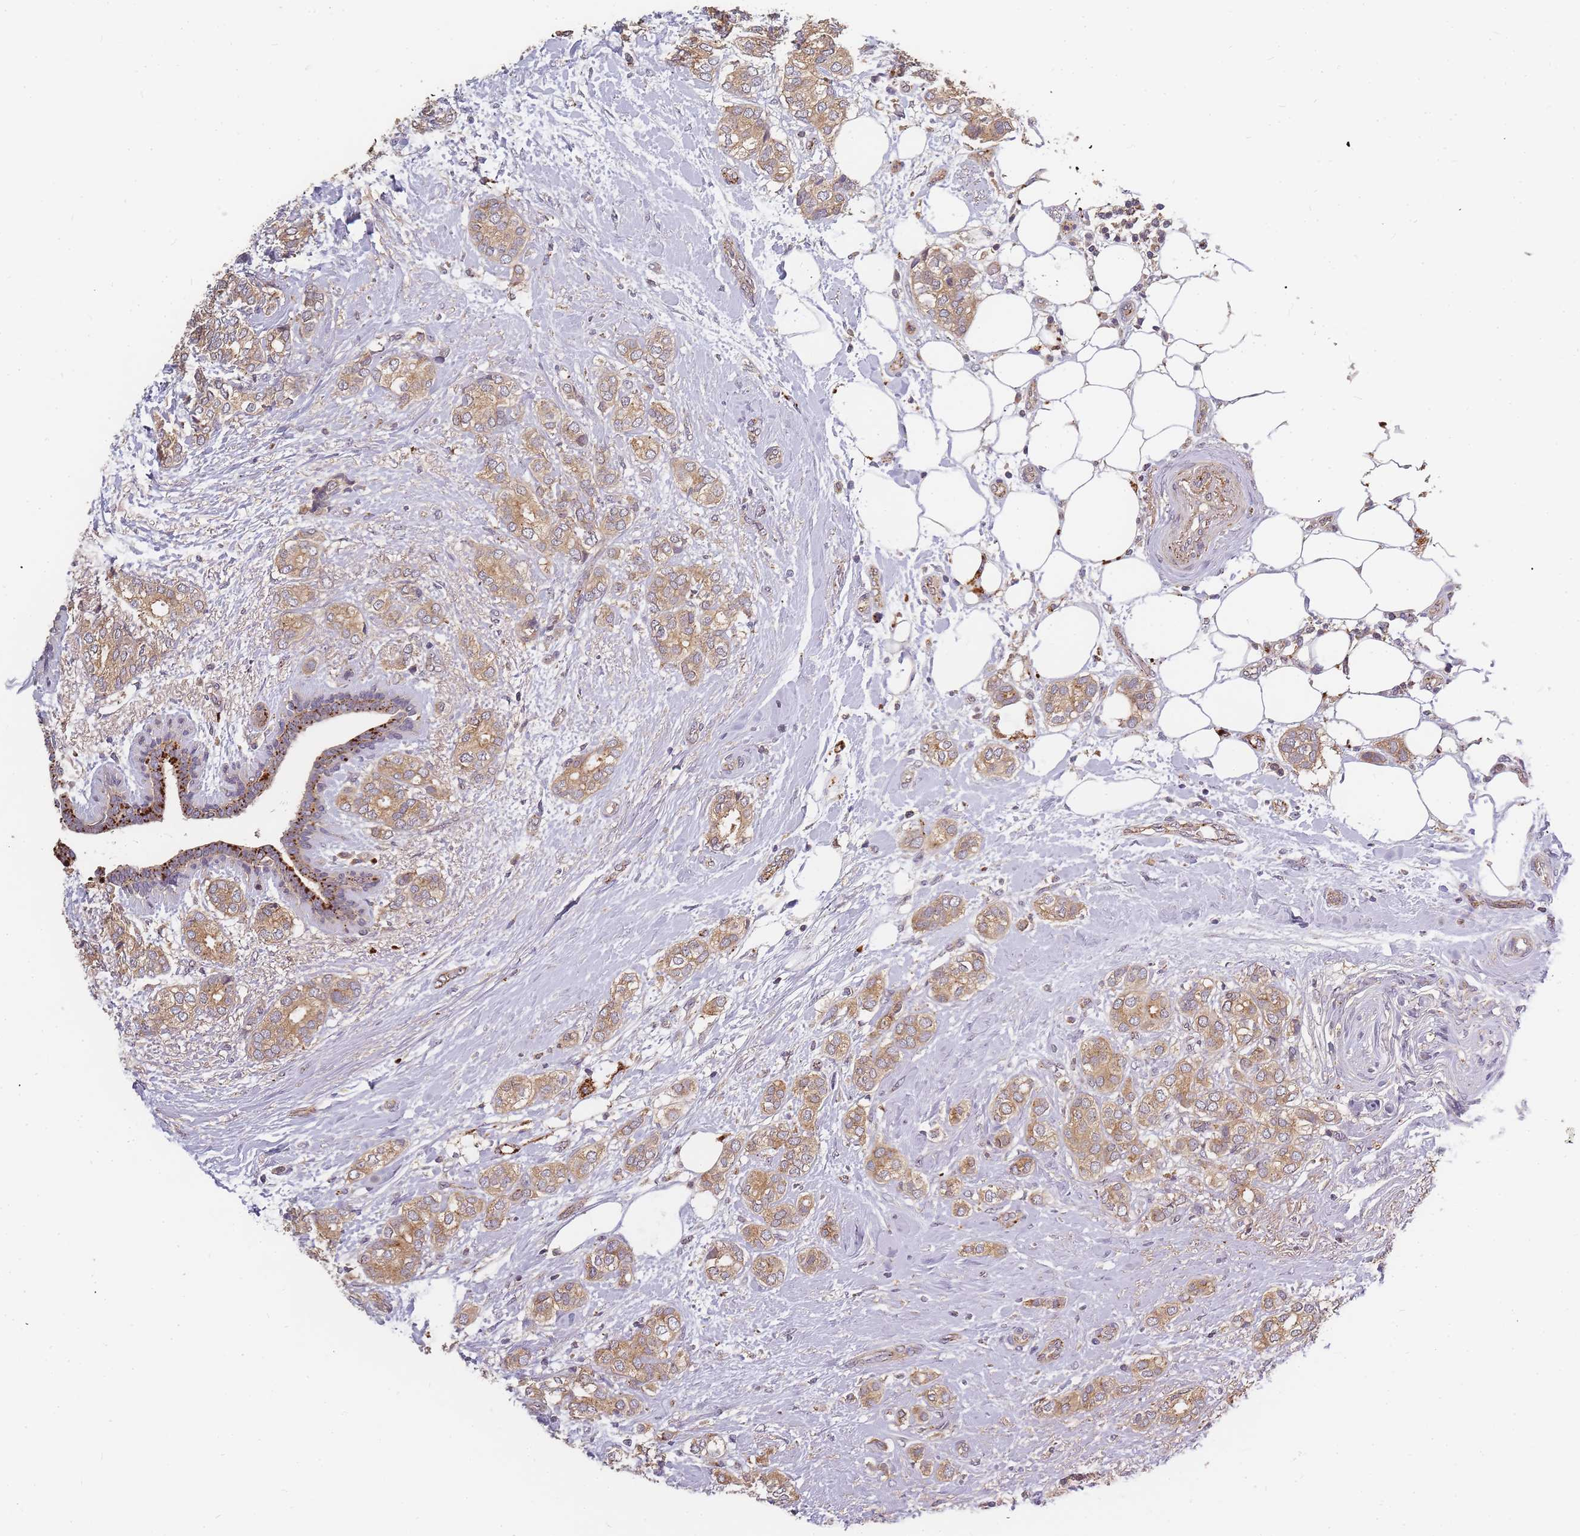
{"staining": {"intensity": "moderate", "quantity": ">75%", "location": "cytoplasmic/membranous"}, "tissue": "breast cancer", "cell_type": "Tumor cells", "image_type": "cancer", "snomed": [{"axis": "morphology", "description": "Duct carcinoma"}, {"axis": "topography", "description": "Breast"}], "caption": "Protein analysis of intraductal carcinoma (breast) tissue exhibits moderate cytoplasmic/membranous positivity in approximately >75% of tumor cells.", "gene": "ATG5", "patient": {"sex": "female", "age": 73}}